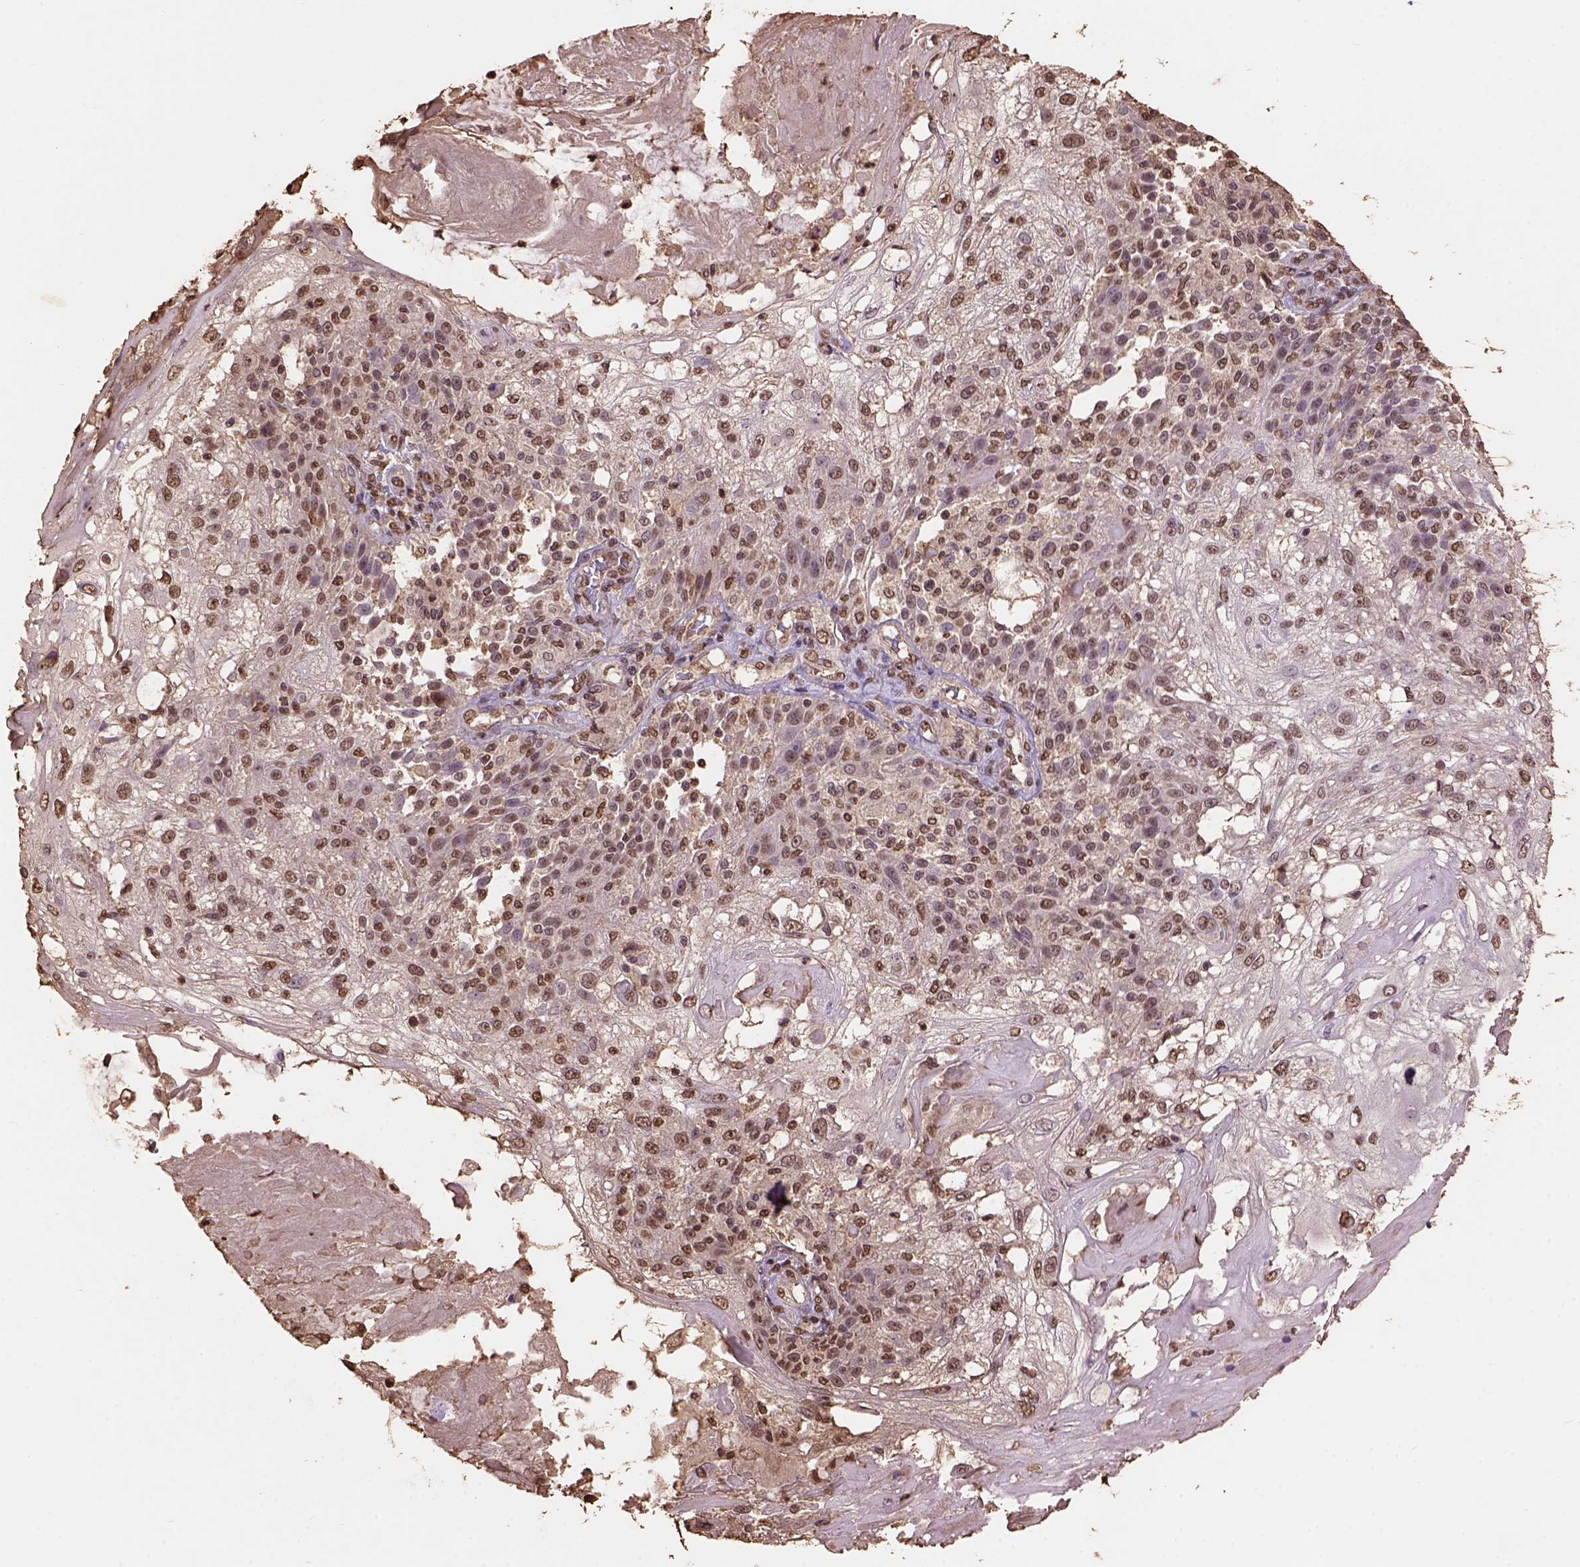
{"staining": {"intensity": "moderate", "quantity": ">75%", "location": "nuclear"}, "tissue": "skin cancer", "cell_type": "Tumor cells", "image_type": "cancer", "snomed": [{"axis": "morphology", "description": "Normal tissue, NOS"}, {"axis": "morphology", "description": "Squamous cell carcinoma, NOS"}, {"axis": "topography", "description": "Skin"}], "caption": "Immunohistochemical staining of skin cancer exhibits moderate nuclear protein positivity in about >75% of tumor cells.", "gene": "CSTF2T", "patient": {"sex": "female", "age": 83}}